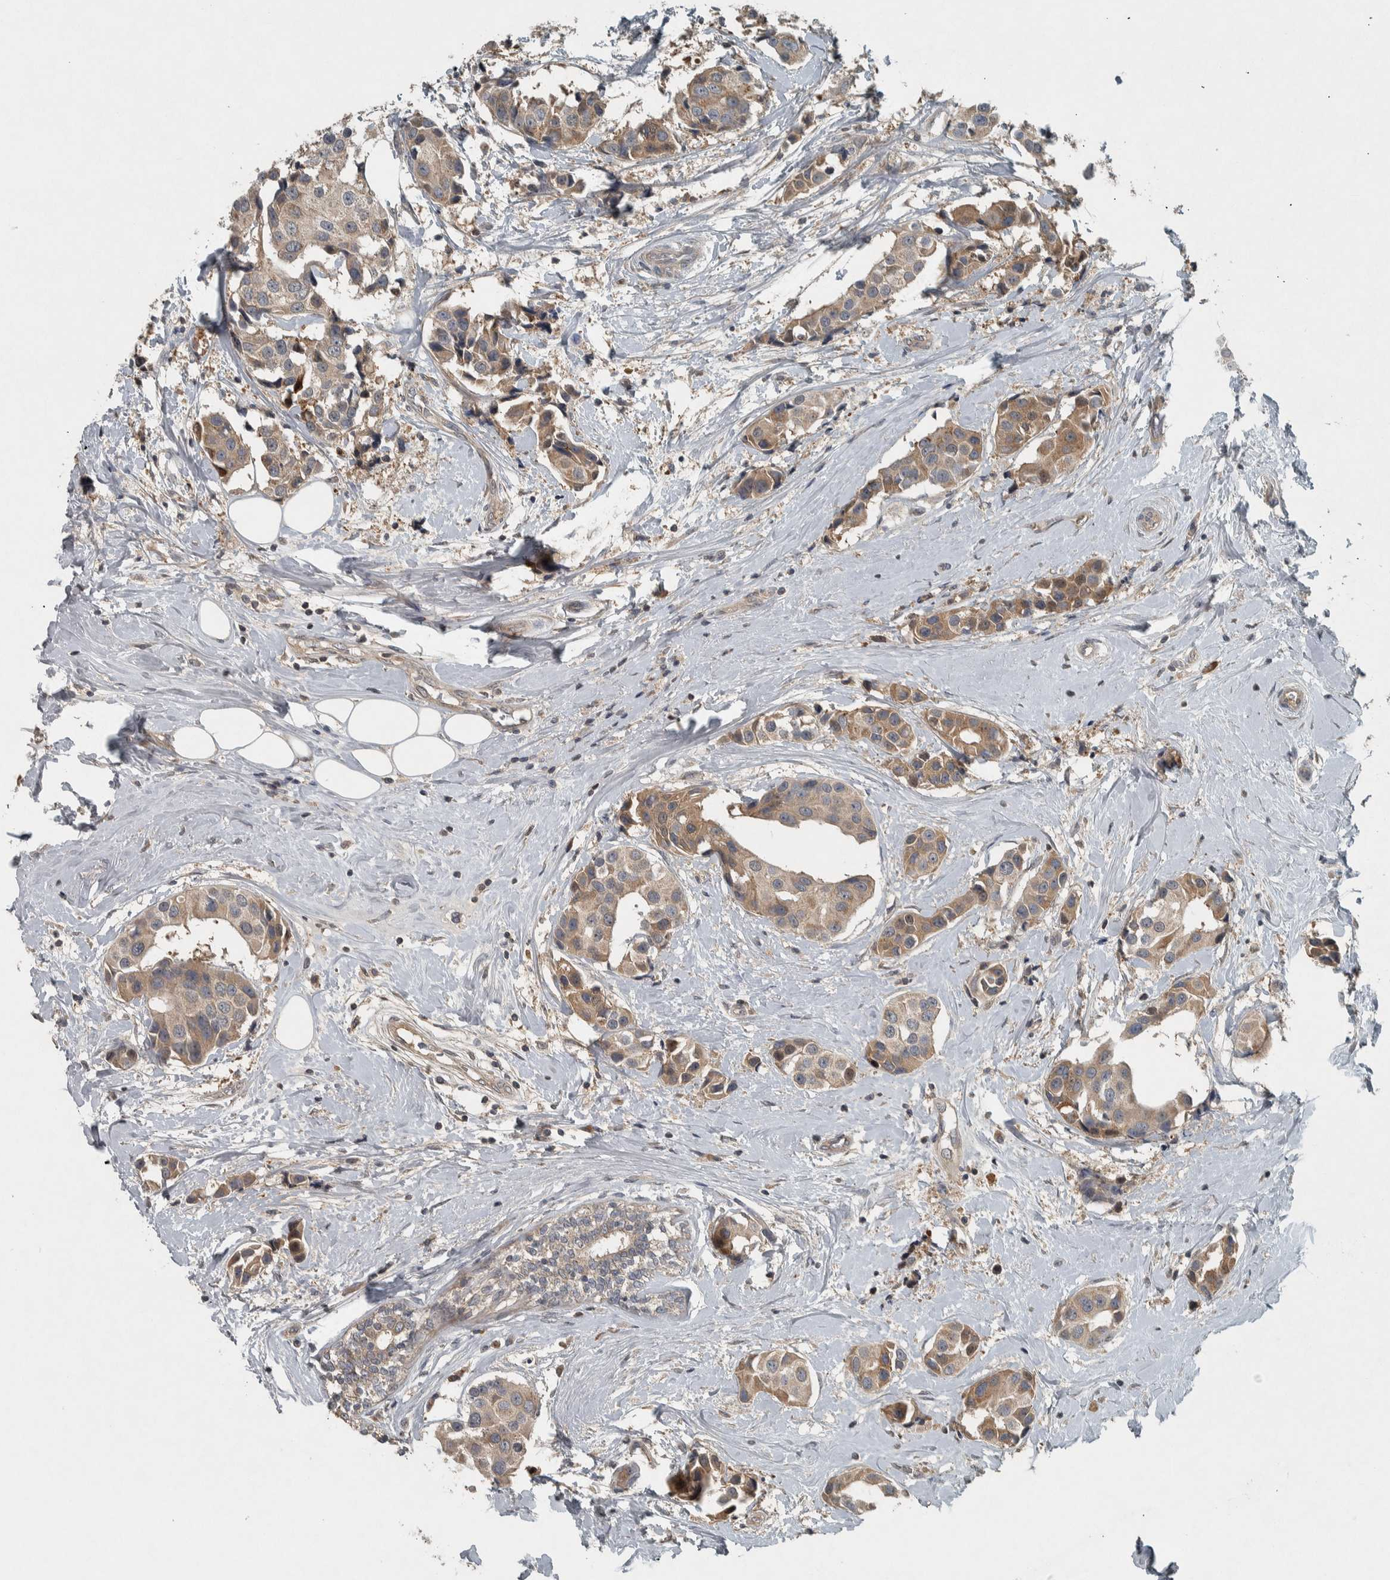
{"staining": {"intensity": "moderate", "quantity": ">75%", "location": "cytoplasmic/membranous"}, "tissue": "breast cancer", "cell_type": "Tumor cells", "image_type": "cancer", "snomed": [{"axis": "morphology", "description": "Normal tissue, NOS"}, {"axis": "morphology", "description": "Duct carcinoma"}, {"axis": "topography", "description": "Breast"}], "caption": "Moderate cytoplasmic/membranous positivity is present in about >75% of tumor cells in intraductal carcinoma (breast). The protein of interest is stained brown, and the nuclei are stained in blue (DAB IHC with brightfield microscopy, high magnification).", "gene": "CLCN2", "patient": {"sex": "female", "age": 39}}